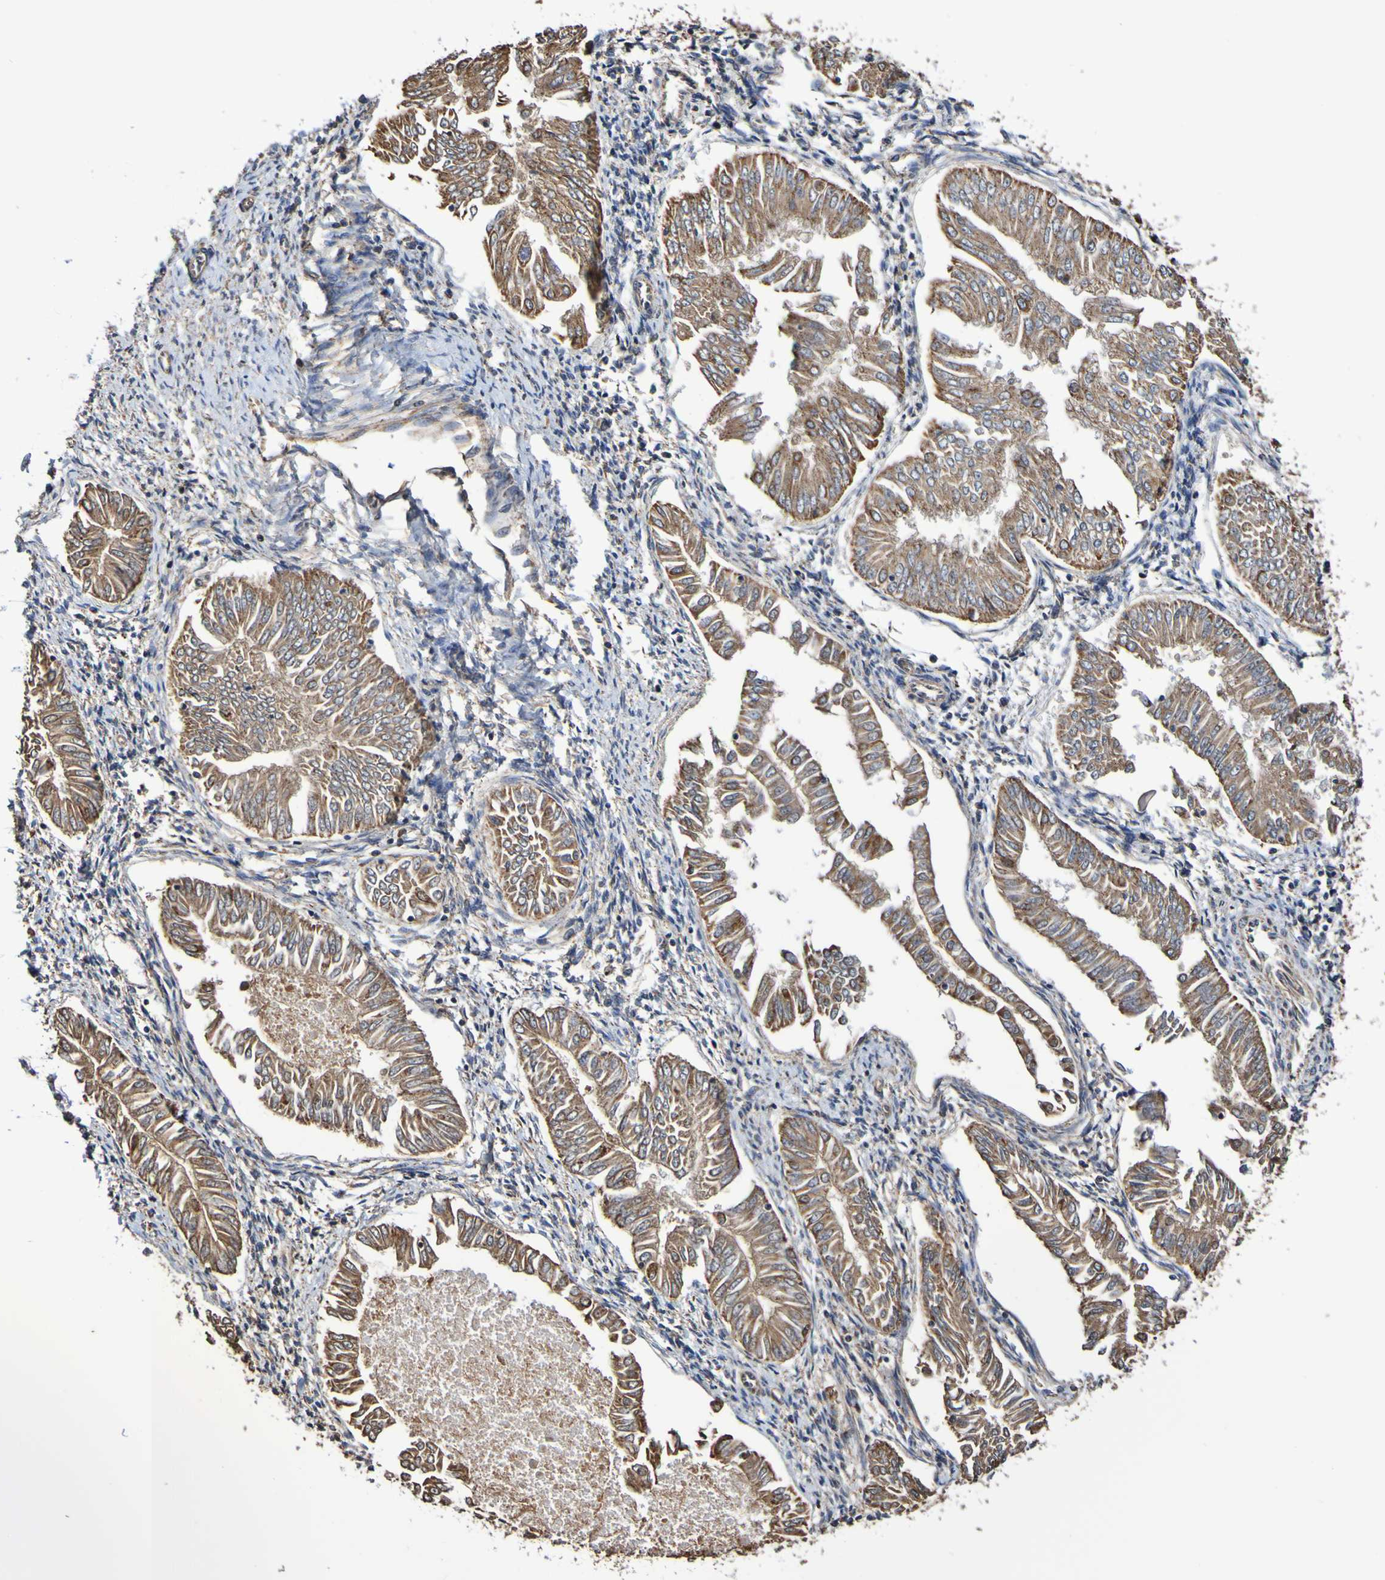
{"staining": {"intensity": "moderate", "quantity": ">75%", "location": "cytoplasmic/membranous"}, "tissue": "endometrial cancer", "cell_type": "Tumor cells", "image_type": "cancer", "snomed": [{"axis": "morphology", "description": "Adenocarcinoma, NOS"}, {"axis": "topography", "description": "Endometrium"}], "caption": "There is medium levels of moderate cytoplasmic/membranous staining in tumor cells of endometrial adenocarcinoma, as demonstrated by immunohistochemical staining (brown color).", "gene": "IL18R1", "patient": {"sex": "female", "age": 53}}